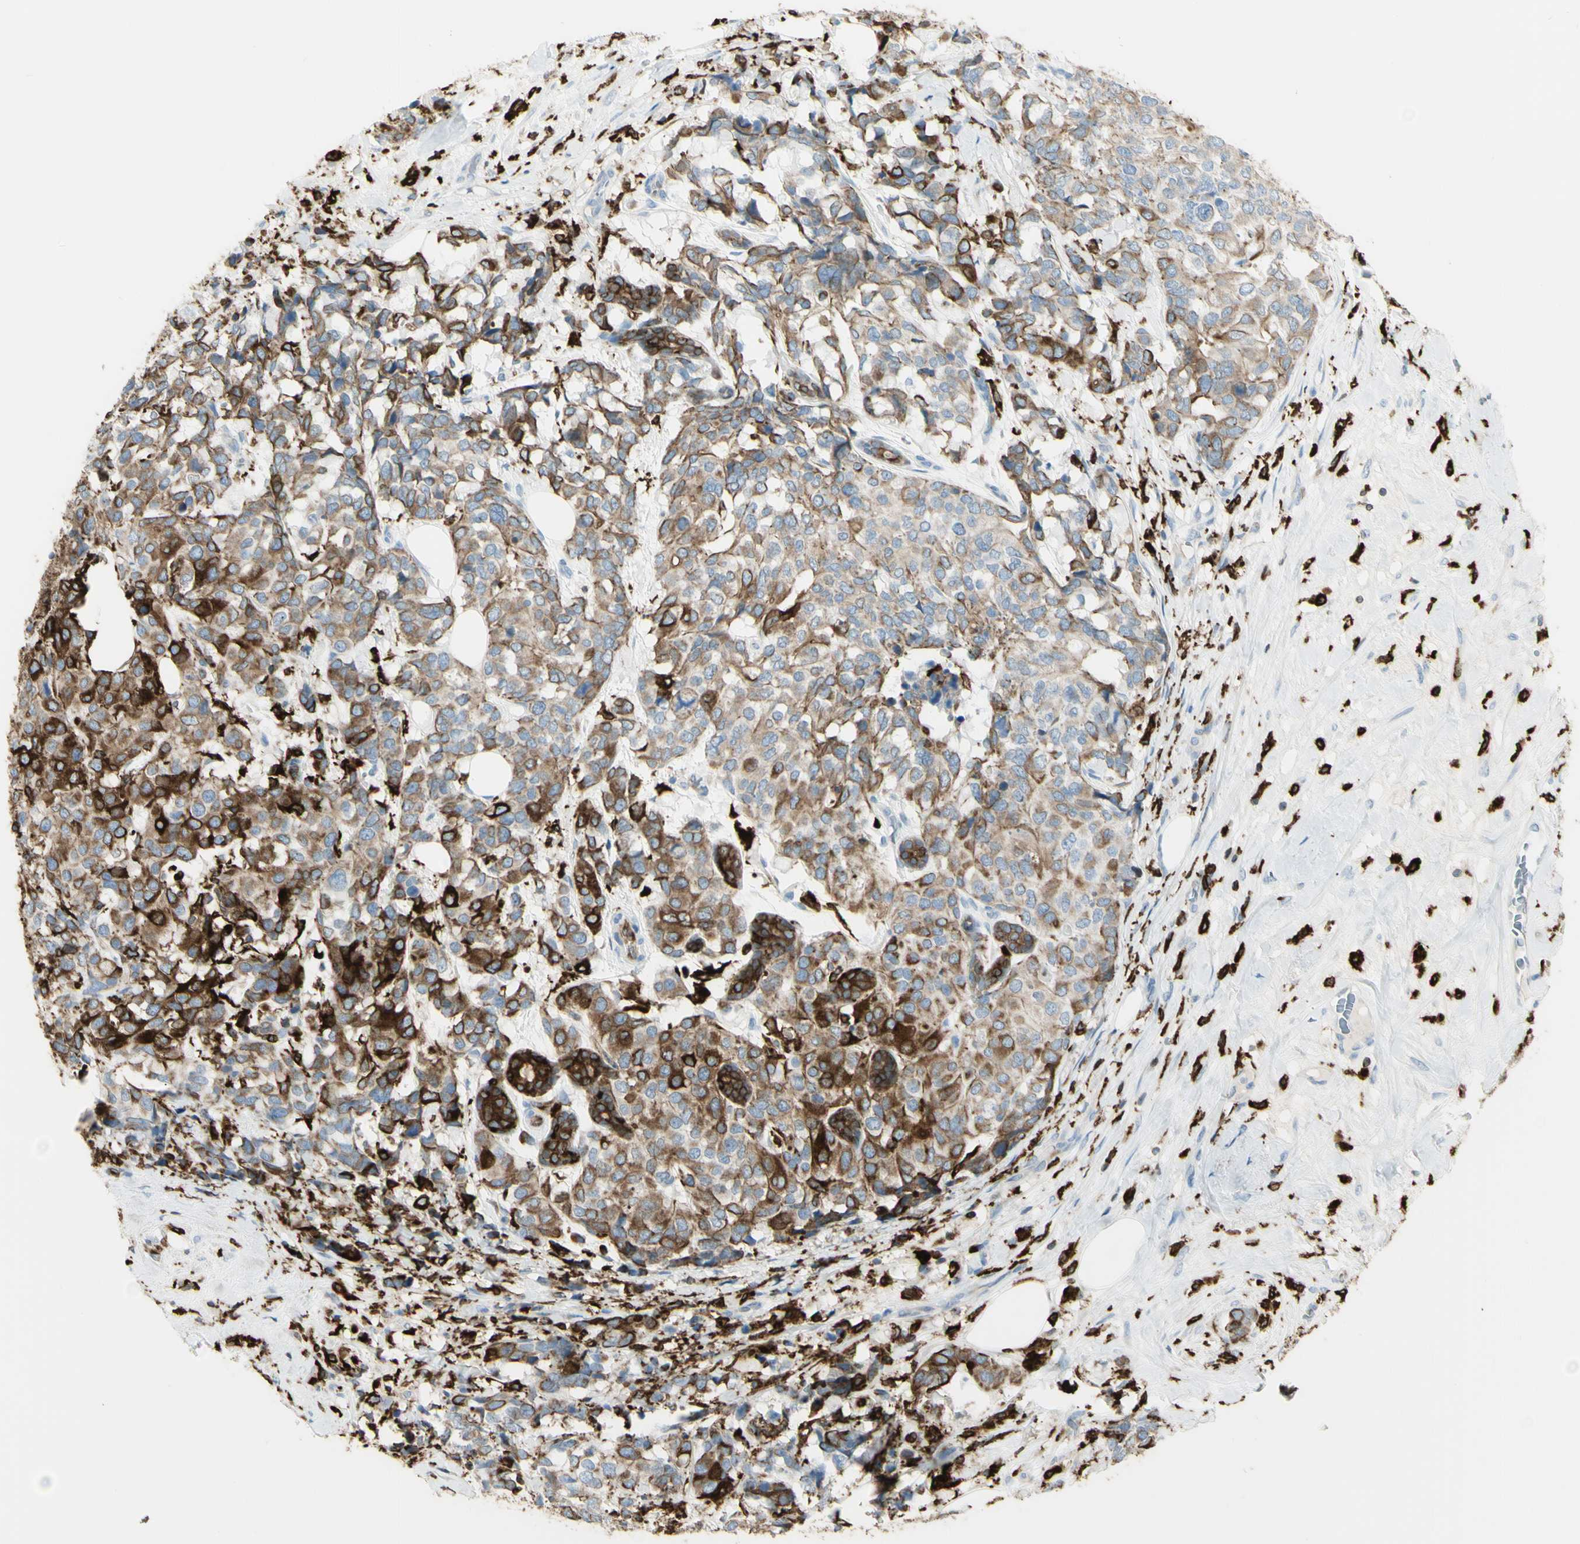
{"staining": {"intensity": "moderate", "quantity": "25%-75%", "location": "cytoplasmic/membranous"}, "tissue": "breast cancer", "cell_type": "Tumor cells", "image_type": "cancer", "snomed": [{"axis": "morphology", "description": "Lobular carcinoma"}, {"axis": "topography", "description": "Breast"}], "caption": "The histopathology image displays staining of lobular carcinoma (breast), revealing moderate cytoplasmic/membranous protein positivity (brown color) within tumor cells.", "gene": "CD74", "patient": {"sex": "female", "age": 59}}